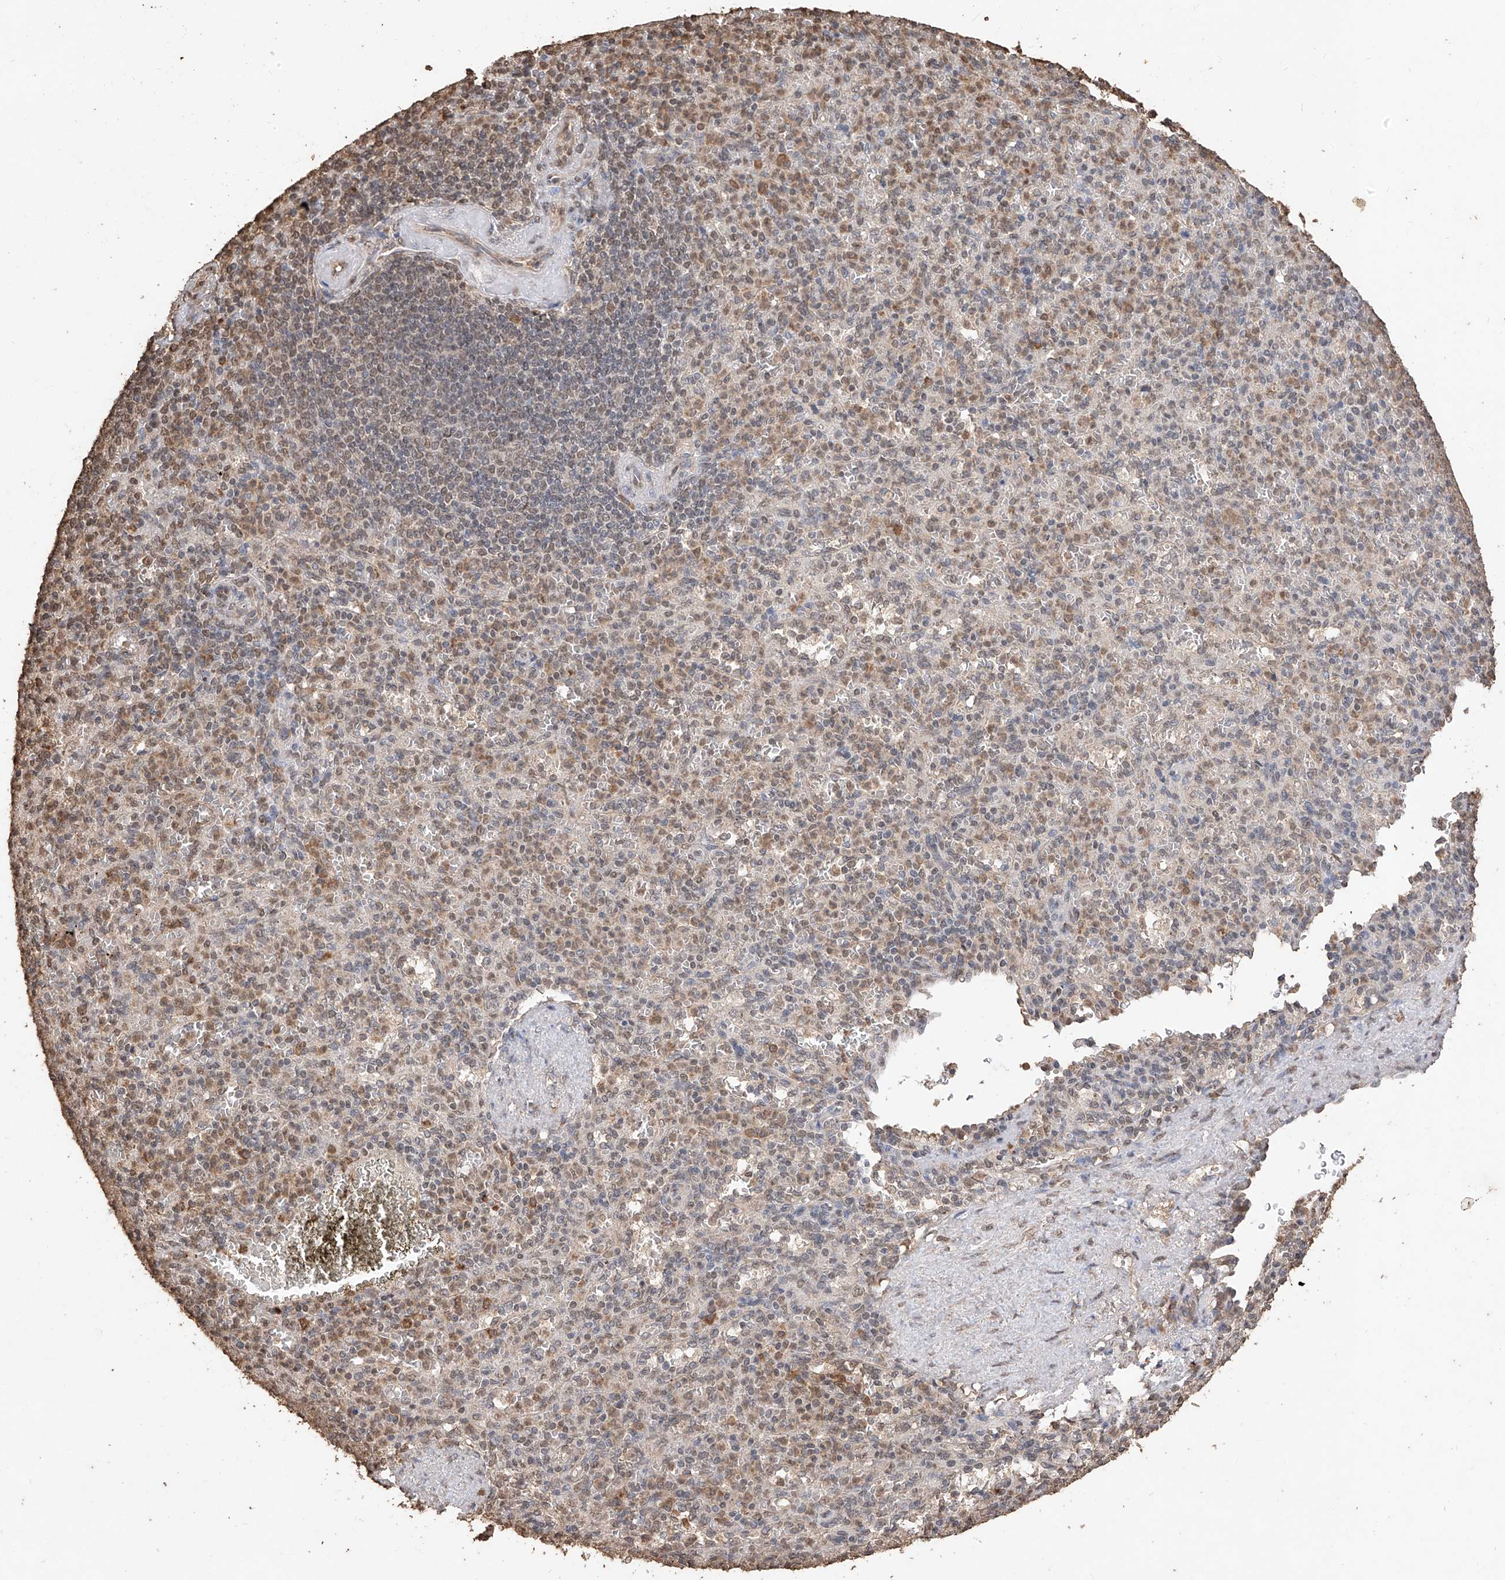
{"staining": {"intensity": "moderate", "quantity": "25%-75%", "location": "cytoplasmic/membranous"}, "tissue": "spleen", "cell_type": "Cells in red pulp", "image_type": "normal", "snomed": [{"axis": "morphology", "description": "Normal tissue, NOS"}, {"axis": "topography", "description": "Spleen"}], "caption": "Spleen was stained to show a protein in brown. There is medium levels of moderate cytoplasmic/membranous positivity in approximately 25%-75% of cells in red pulp. (brown staining indicates protein expression, while blue staining denotes nuclei).", "gene": "ELOVL1", "patient": {"sex": "female", "age": 74}}